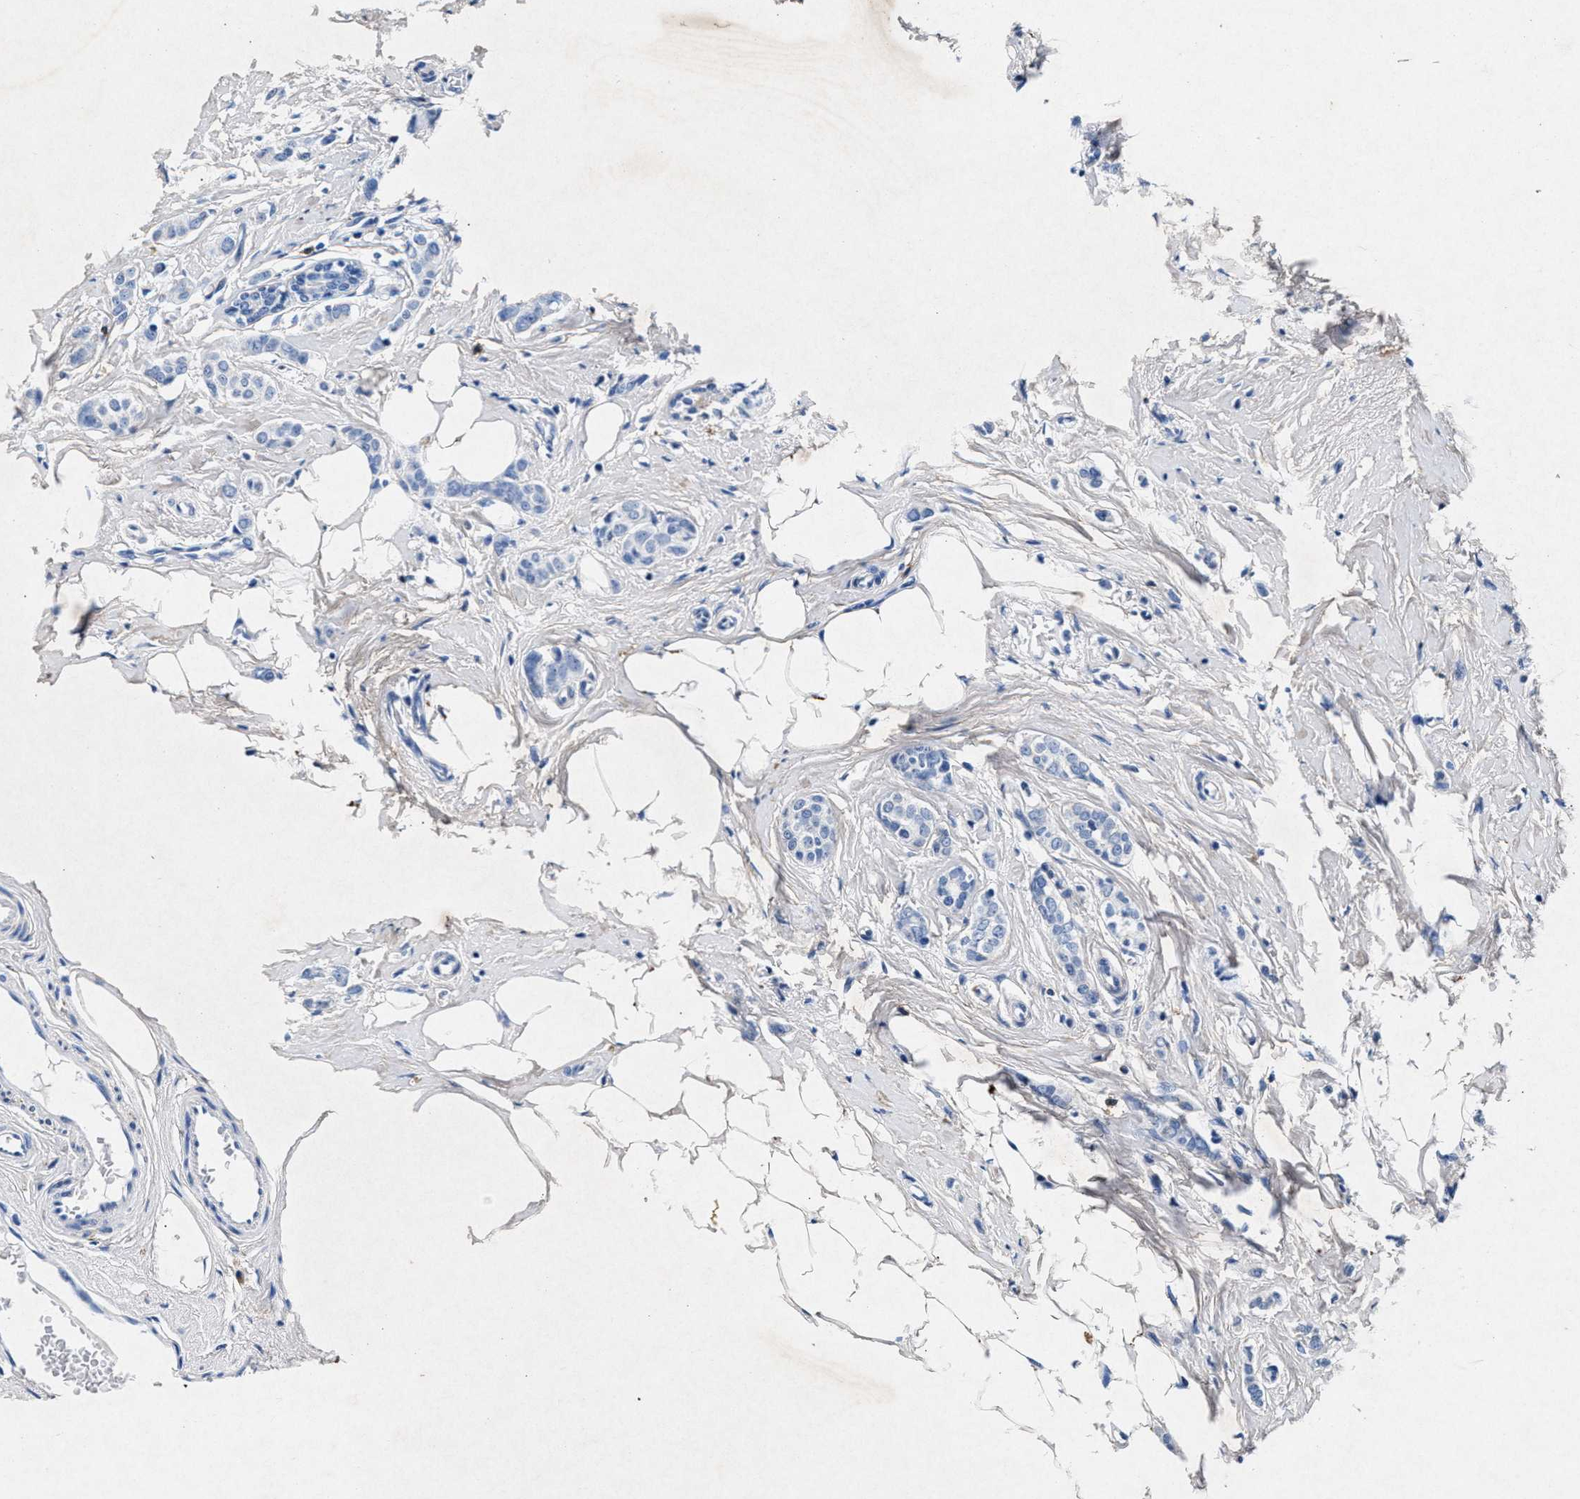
{"staining": {"intensity": "negative", "quantity": "none", "location": "none"}, "tissue": "breast cancer", "cell_type": "Tumor cells", "image_type": "cancer", "snomed": [{"axis": "morphology", "description": "Lobular carcinoma"}, {"axis": "topography", "description": "Breast"}], "caption": "Immunohistochemistry (IHC) of human breast cancer (lobular carcinoma) demonstrates no positivity in tumor cells.", "gene": "MAP6", "patient": {"sex": "female", "age": 60}}